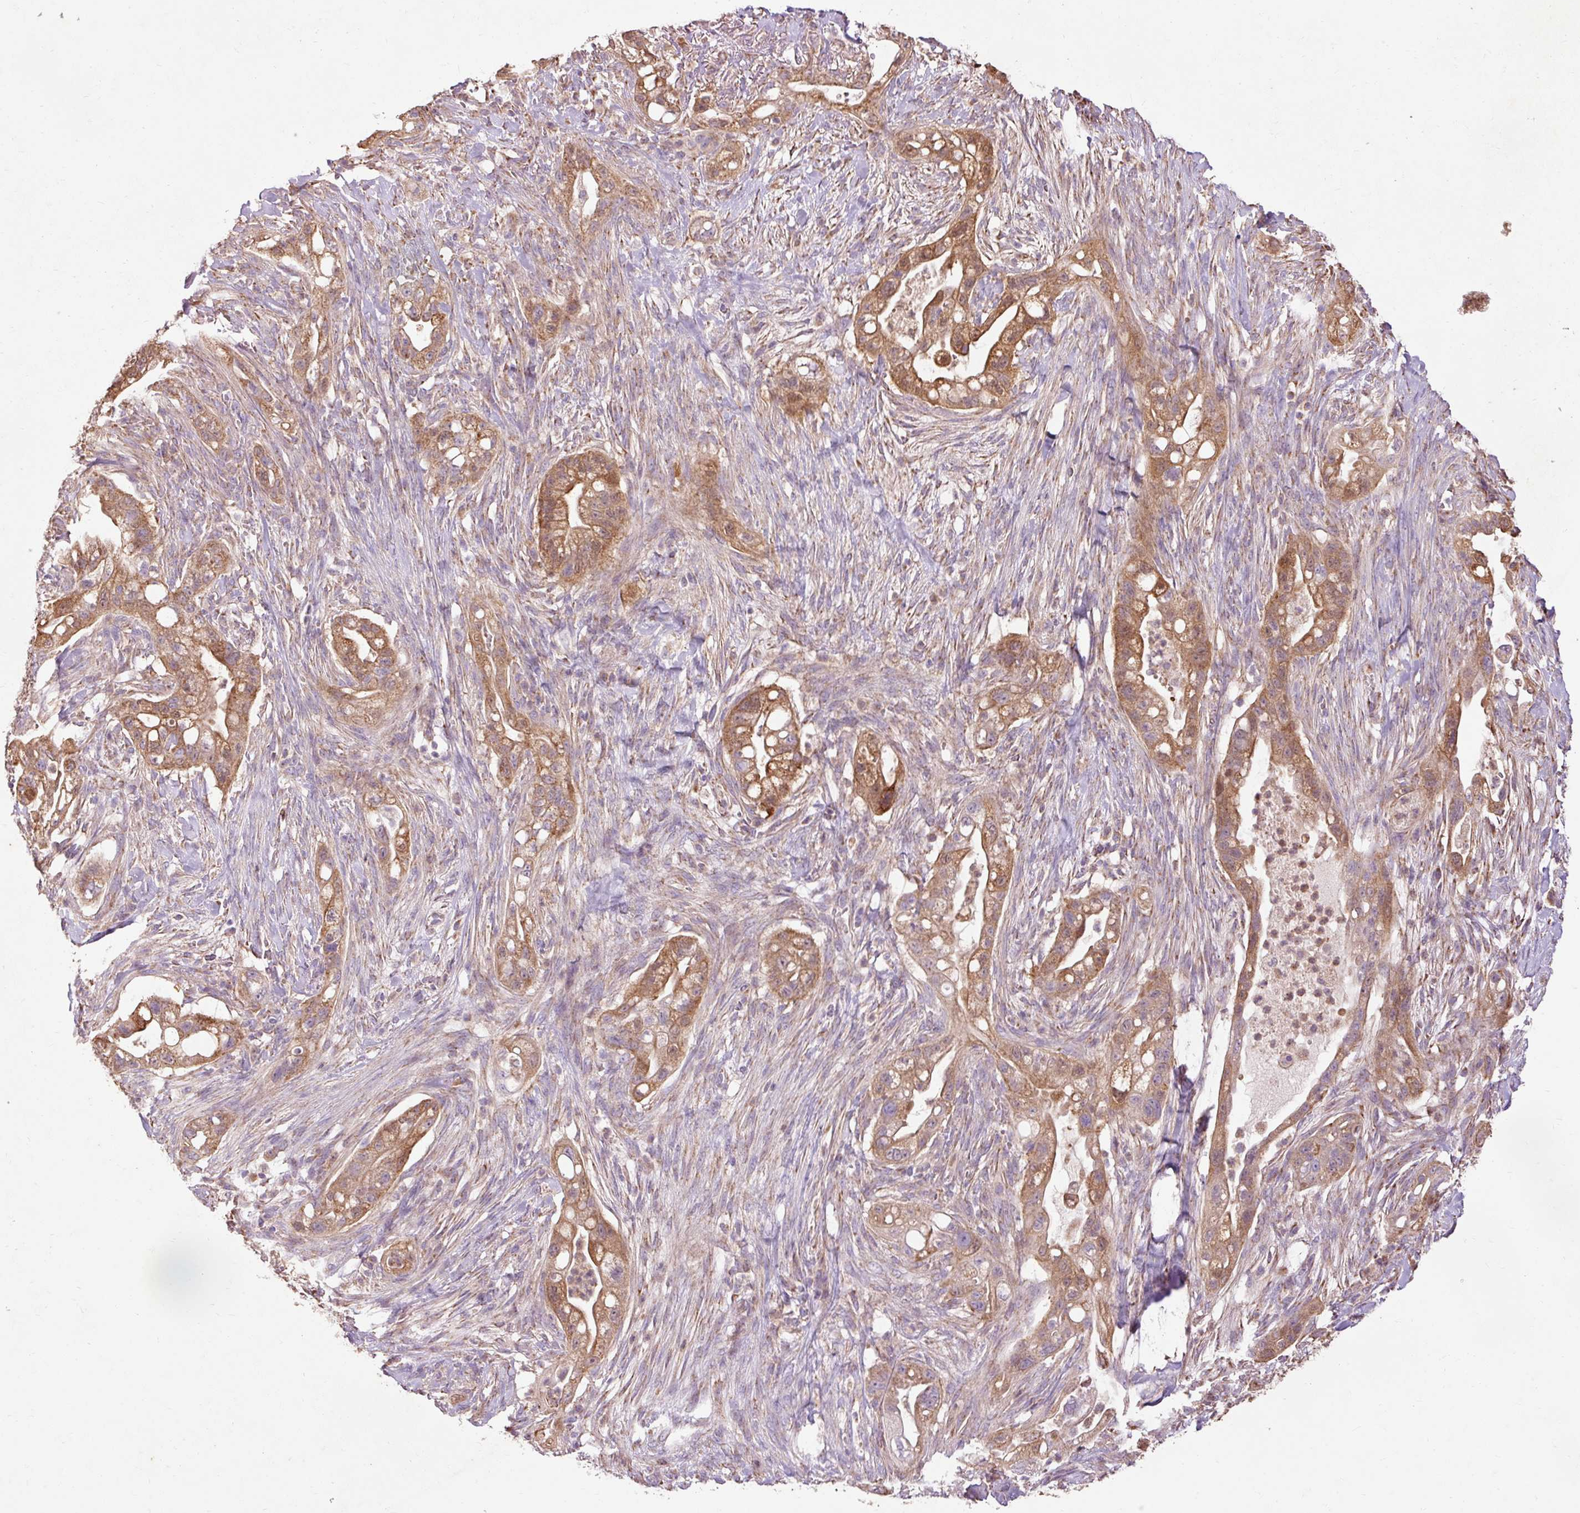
{"staining": {"intensity": "moderate", "quantity": ">75%", "location": "cytoplasmic/membranous"}, "tissue": "pancreatic cancer", "cell_type": "Tumor cells", "image_type": "cancer", "snomed": [{"axis": "morphology", "description": "Adenocarcinoma, NOS"}, {"axis": "topography", "description": "Pancreas"}], "caption": "Immunohistochemistry (IHC) of adenocarcinoma (pancreatic) exhibits medium levels of moderate cytoplasmic/membranous staining in approximately >75% of tumor cells.", "gene": "PRDX5", "patient": {"sex": "male", "age": 44}}